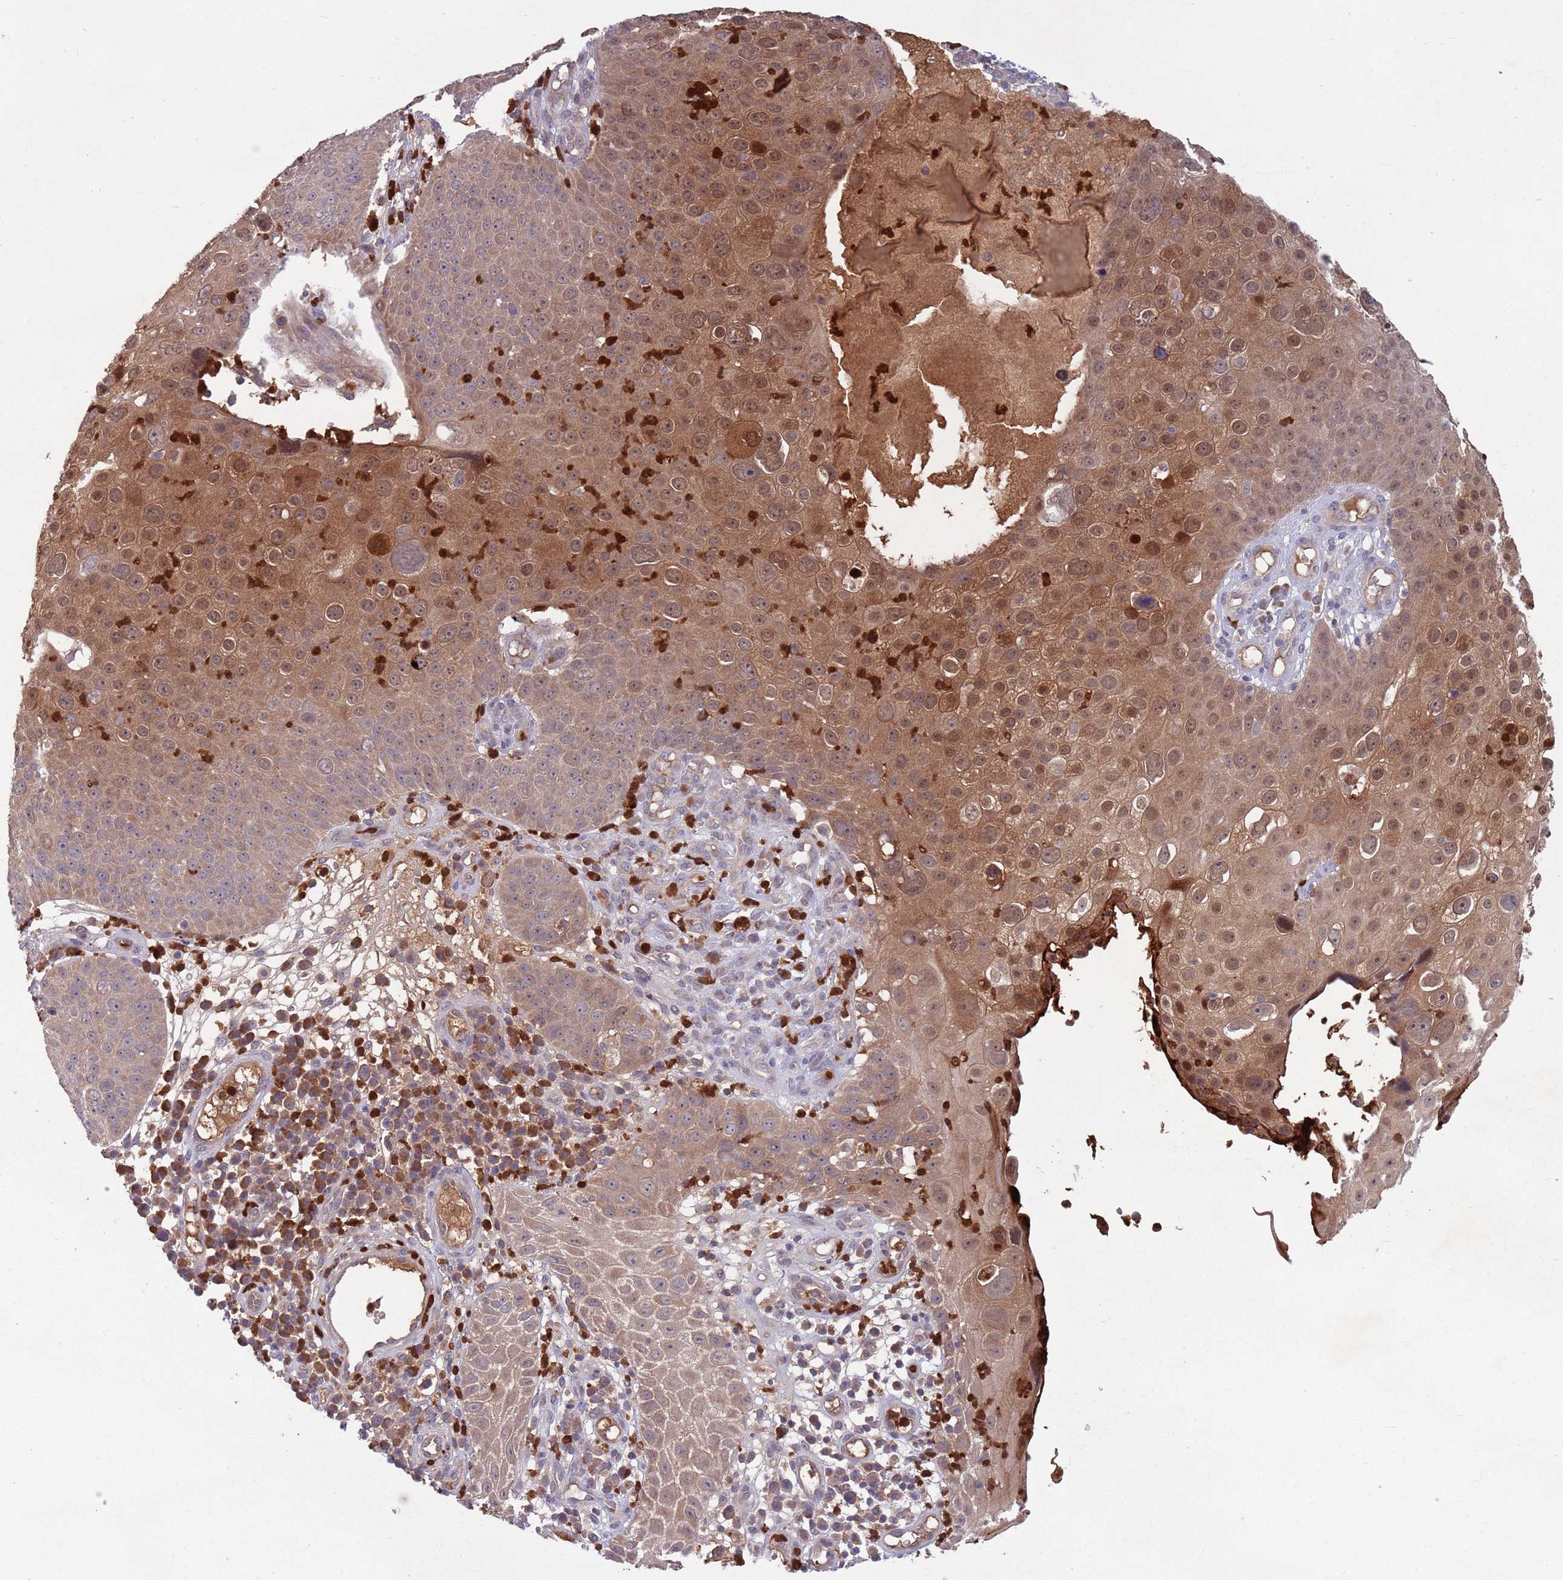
{"staining": {"intensity": "moderate", "quantity": ">75%", "location": "cytoplasmic/membranous,nuclear"}, "tissue": "skin cancer", "cell_type": "Tumor cells", "image_type": "cancer", "snomed": [{"axis": "morphology", "description": "Squamous cell carcinoma, NOS"}, {"axis": "topography", "description": "Skin"}], "caption": "This is an image of immunohistochemistry (IHC) staining of skin cancer, which shows moderate positivity in the cytoplasmic/membranous and nuclear of tumor cells.", "gene": "TYW1", "patient": {"sex": "male", "age": 71}}